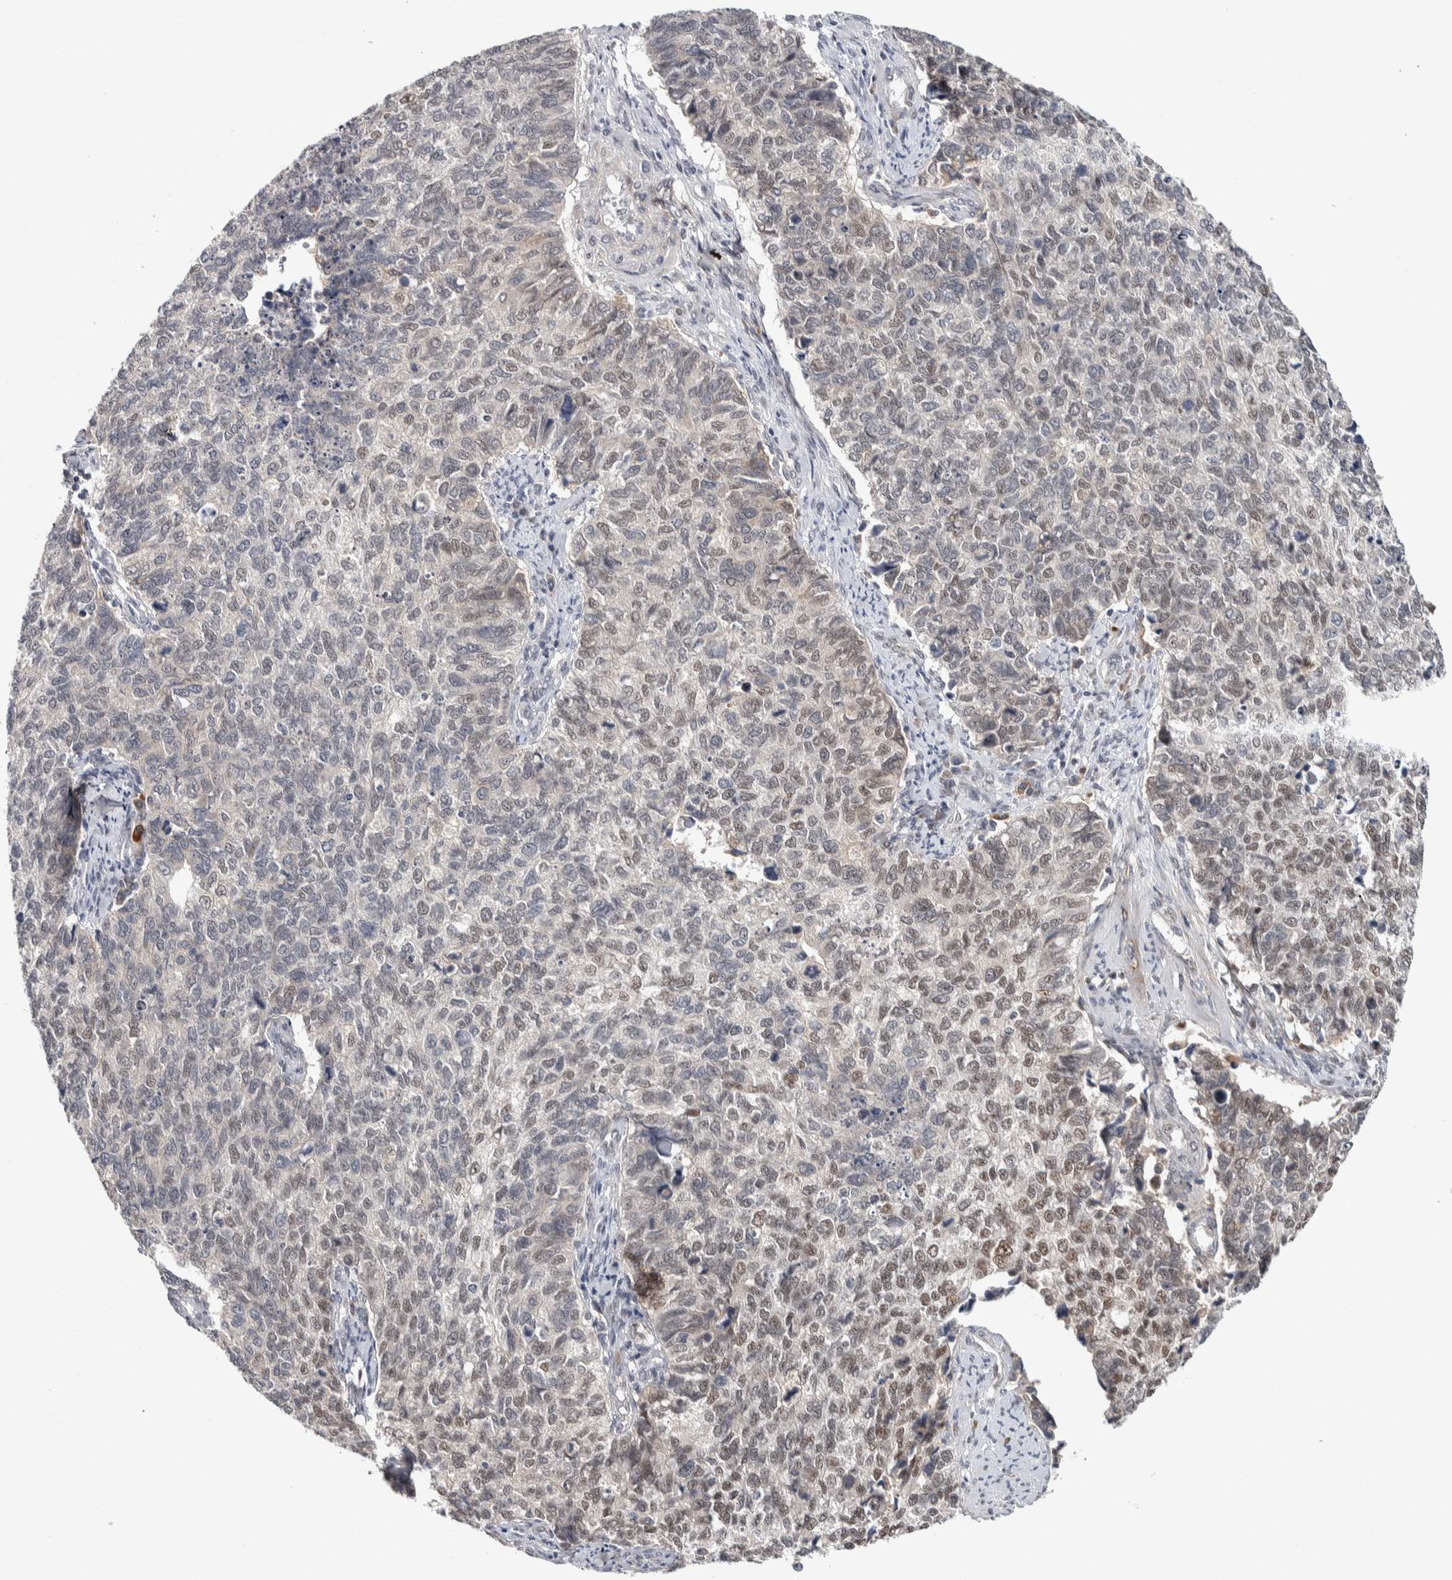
{"staining": {"intensity": "moderate", "quantity": "25%-75%", "location": "nuclear"}, "tissue": "cervical cancer", "cell_type": "Tumor cells", "image_type": "cancer", "snomed": [{"axis": "morphology", "description": "Squamous cell carcinoma, NOS"}, {"axis": "topography", "description": "Cervix"}], "caption": "Cervical cancer (squamous cell carcinoma) stained with a brown dye displays moderate nuclear positive positivity in approximately 25%-75% of tumor cells.", "gene": "ASPN", "patient": {"sex": "female", "age": 63}}